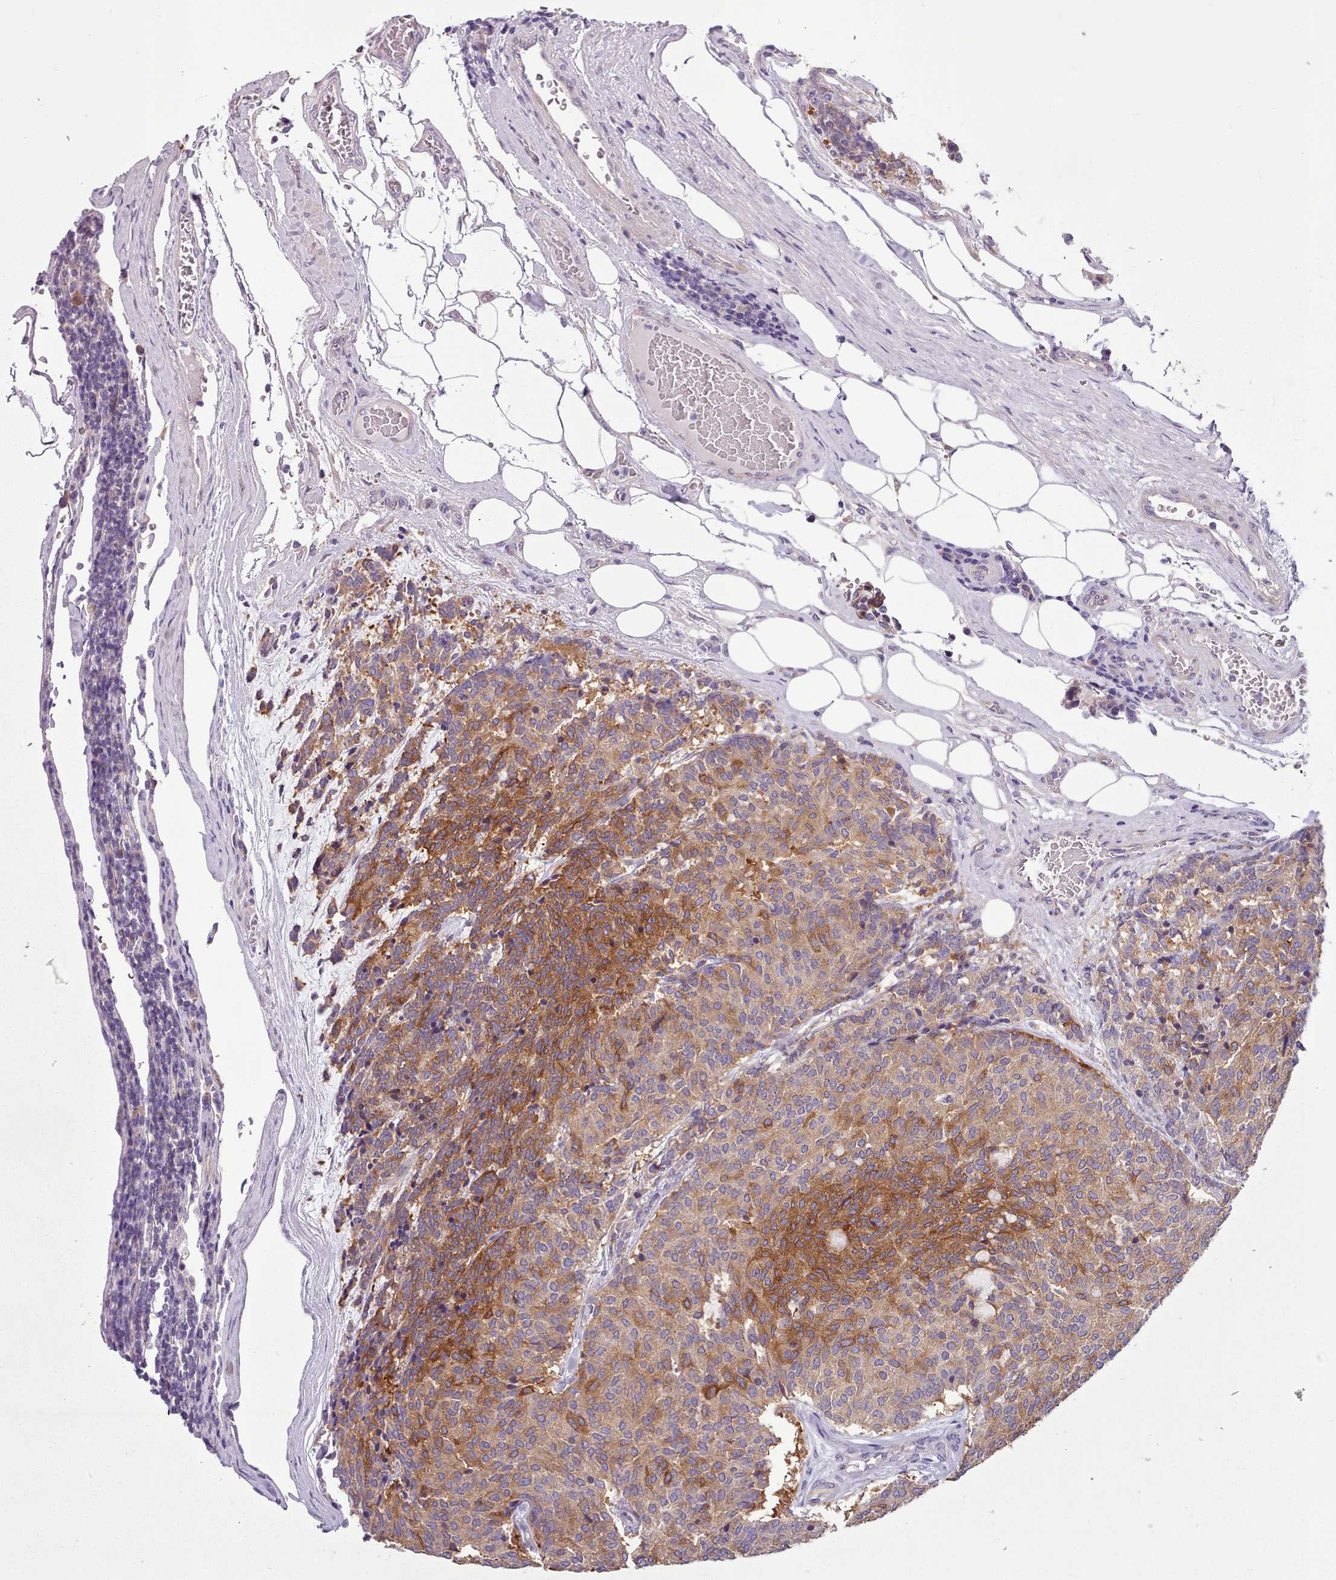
{"staining": {"intensity": "moderate", "quantity": ">75%", "location": "cytoplasmic/membranous"}, "tissue": "carcinoid", "cell_type": "Tumor cells", "image_type": "cancer", "snomed": [{"axis": "morphology", "description": "Carcinoid, malignant, NOS"}, {"axis": "topography", "description": "Pancreas"}], "caption": "IHC of human carcinoid (malignant) reveals medium levels of moderate cytoplasmic/membranous positivity in about >75% of tumor cells. Immunohistochemistry stains the protein of interest in brown and the nuclei are stained blue.", "gene": "SETX", "patient": {"sex": "female", "age": 54}}